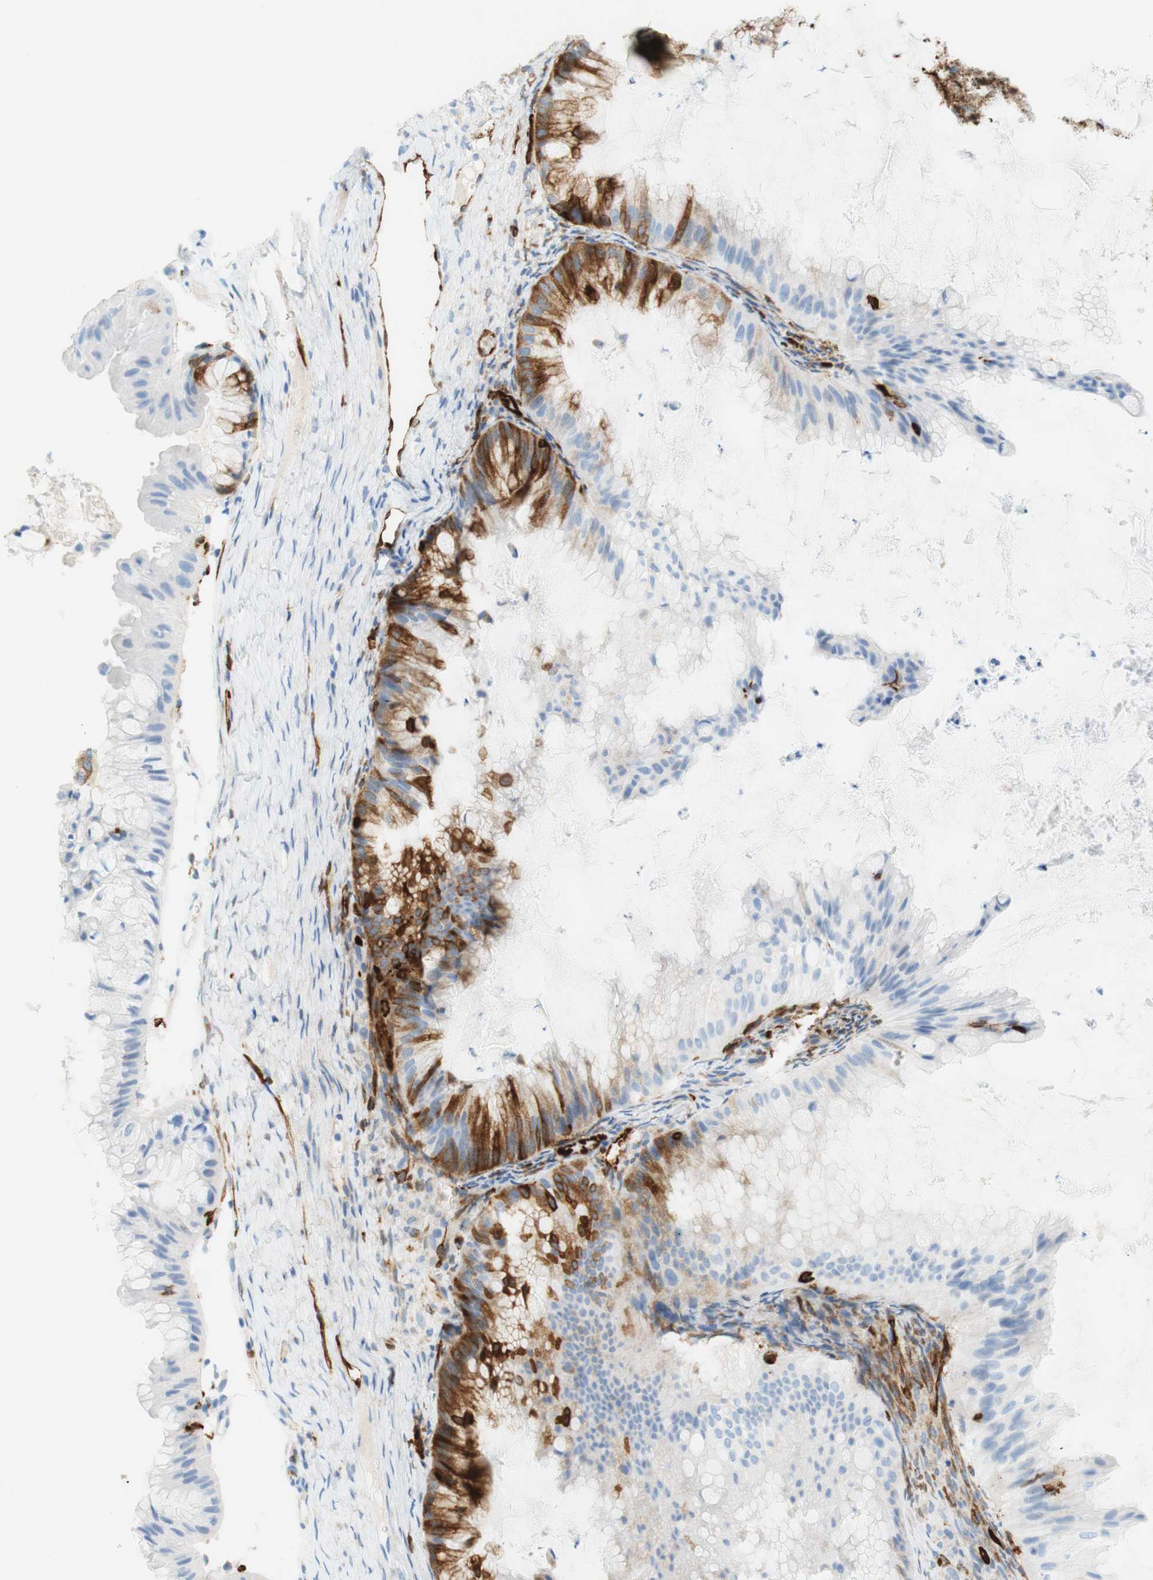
{"staining": {"intensity": "strong", "quantity": "25%-75%", "location": "cytoplasmic/membranous"}, "tissue": "ovarian cancer", "cell_type": "Tumor cells", "image_type": "cancer", "snomed": [{"axis": "morphology", "description": "Cystadenocarcinoma, mucinous, NOS"}, {"axis": "topography", "description": "Ovary"}], "caption": "Immunohistochemistry (DAB (3,3'-diaminobenzidine)) staining of human ovarian mucinous cystadenocarcinoma shows strong cytoplasmic/membranous protein positivity in approximately 25%-75% of tumor cells. The protein of interest is shown in brown color, while the nuclei are stained blue.", "gene": "STMN1", "patient": {"sex": "female", "age": 61}}